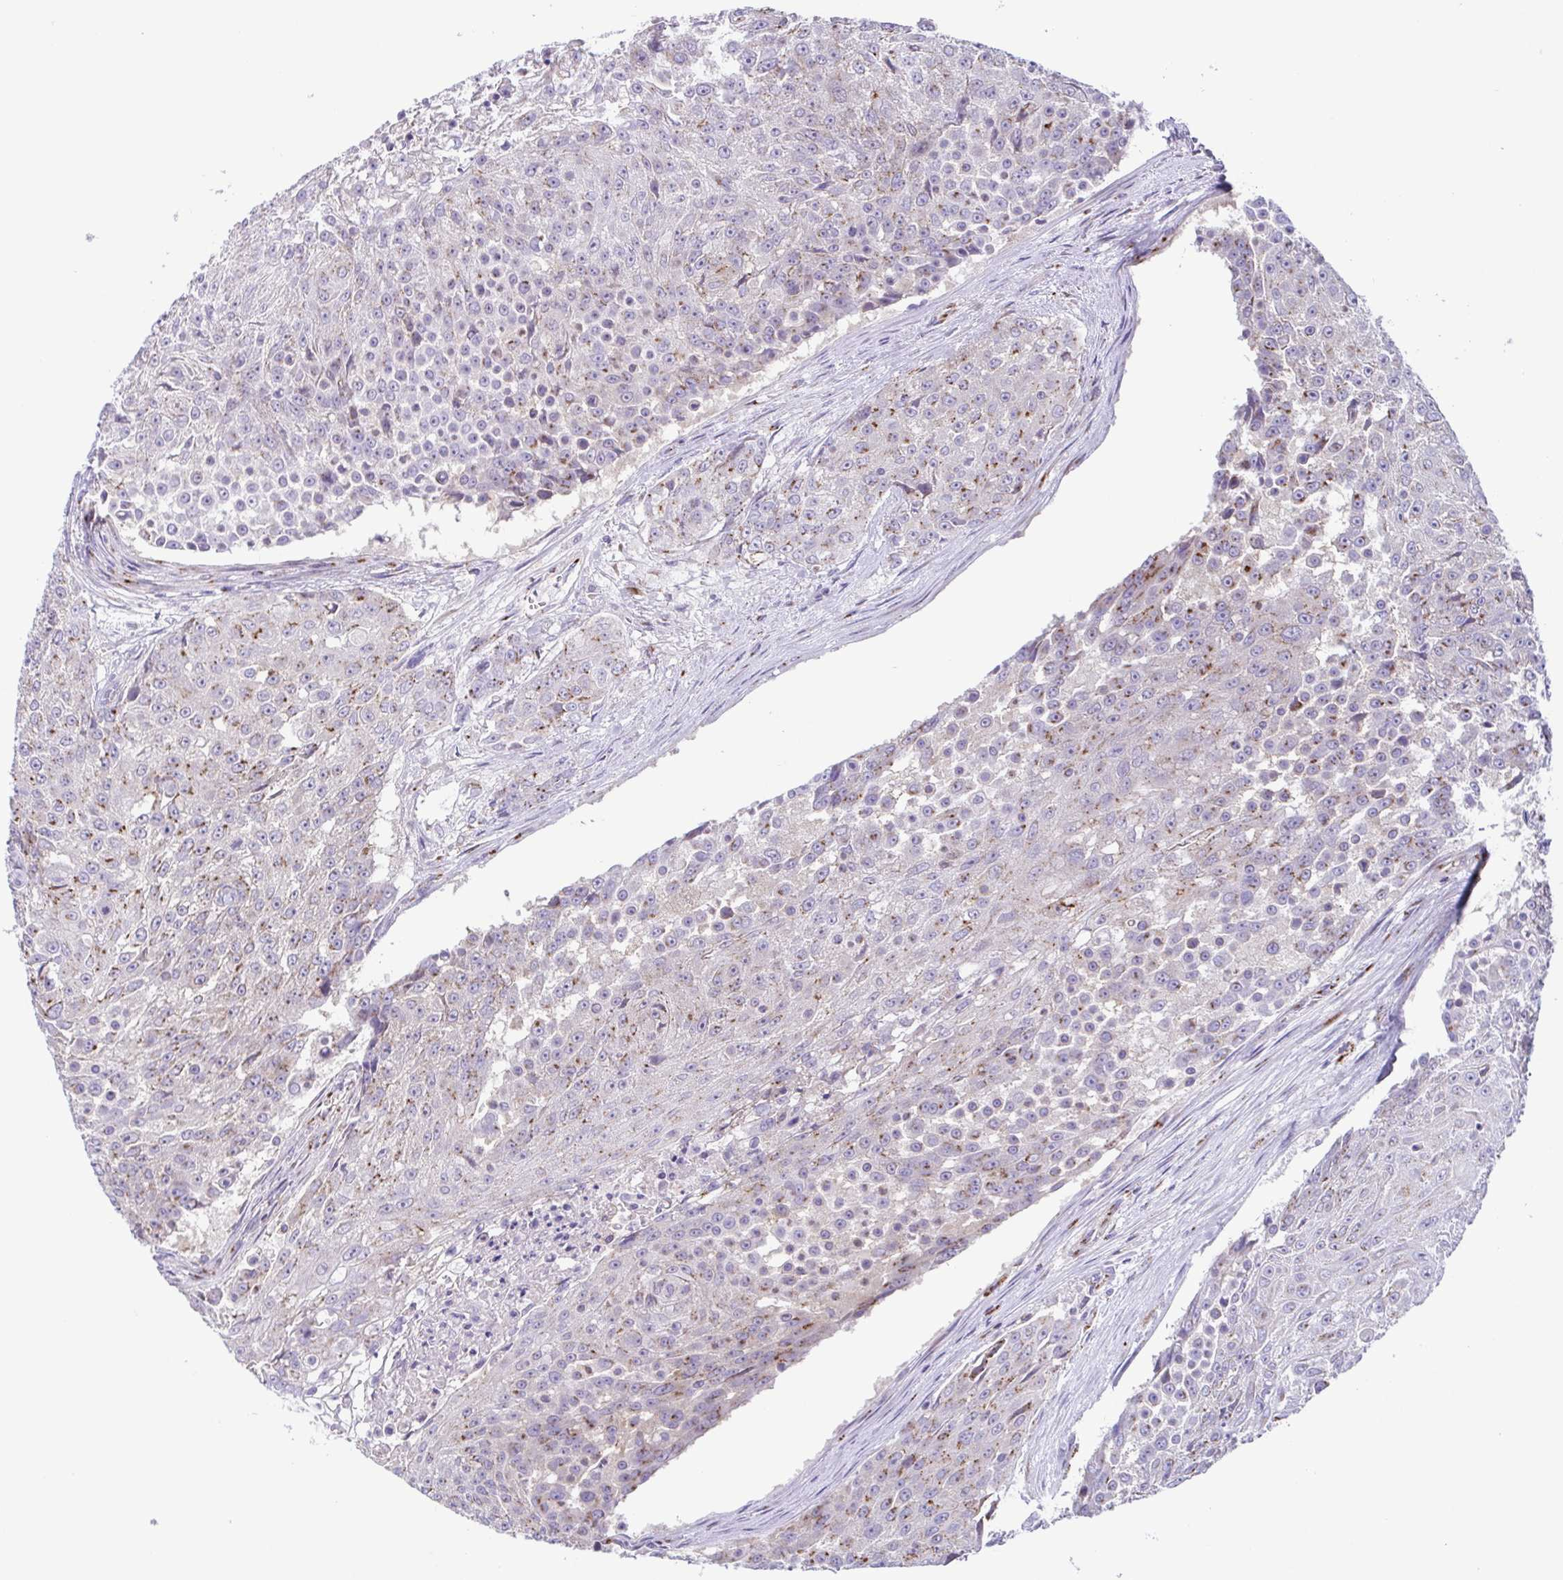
{"staining": {"intensity": "weak", "quantity": "25%-75%", "location": "cytoplasmic/membranous"}, "tissue": "urothelial cancer", "cell_type": "Tumor cells", "image_type": "cancer", "snomed": [{"axis": "morphology", "description": "Urothelial carcinoma, High grade"}, {"axis": "topography", "description": "Urinary bladder"}], "caption": "Immunohistochemical staining of urothelial cancer exhibits low levels of weak cytoplasmic/membranous positivity in about 25%-75% of tumor cells.", "gene": "COL17A1", "patient": {"sex": "female", "age": 63}}